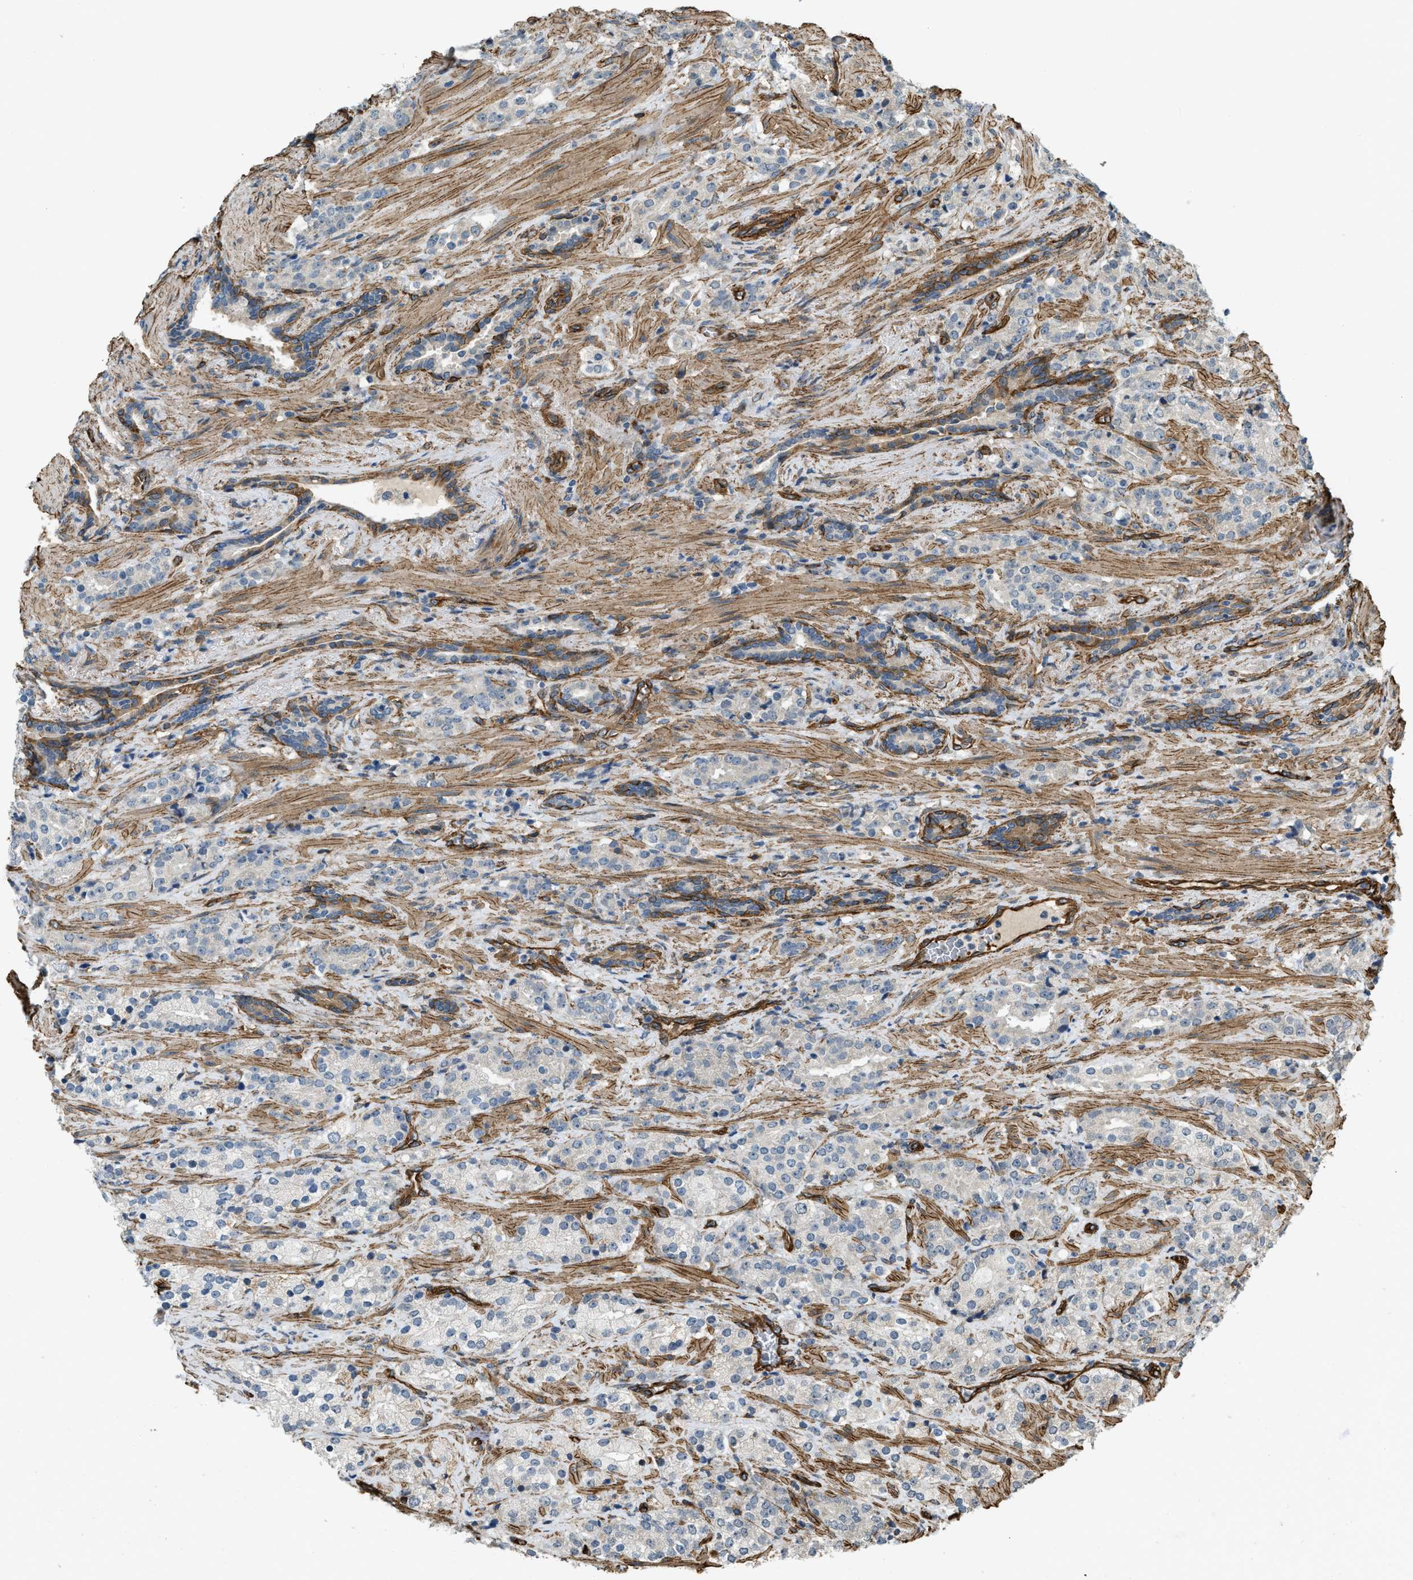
{"staining": {"intensity": "negative", "quantity": "none", "location": "none"}, "tissue": "prostate cancer", "cell_type": "Tumor cells", "image_type": "cancer", "snomed": [{"axis": "morphology", "description": "Adenocarcinoma, High grade"}, {"axis": "topography", "description": "Prostate"}], "caption": "Immunohistochemistry (IHC) photomicrograph of neoplastic tissue: human high-grade adenocarcinoma (prostate) stained with DAB demonstrates no significant protein expression in tumor cells.", "gene": "NMB", "patient": {"sex": "male", "age": 71}}